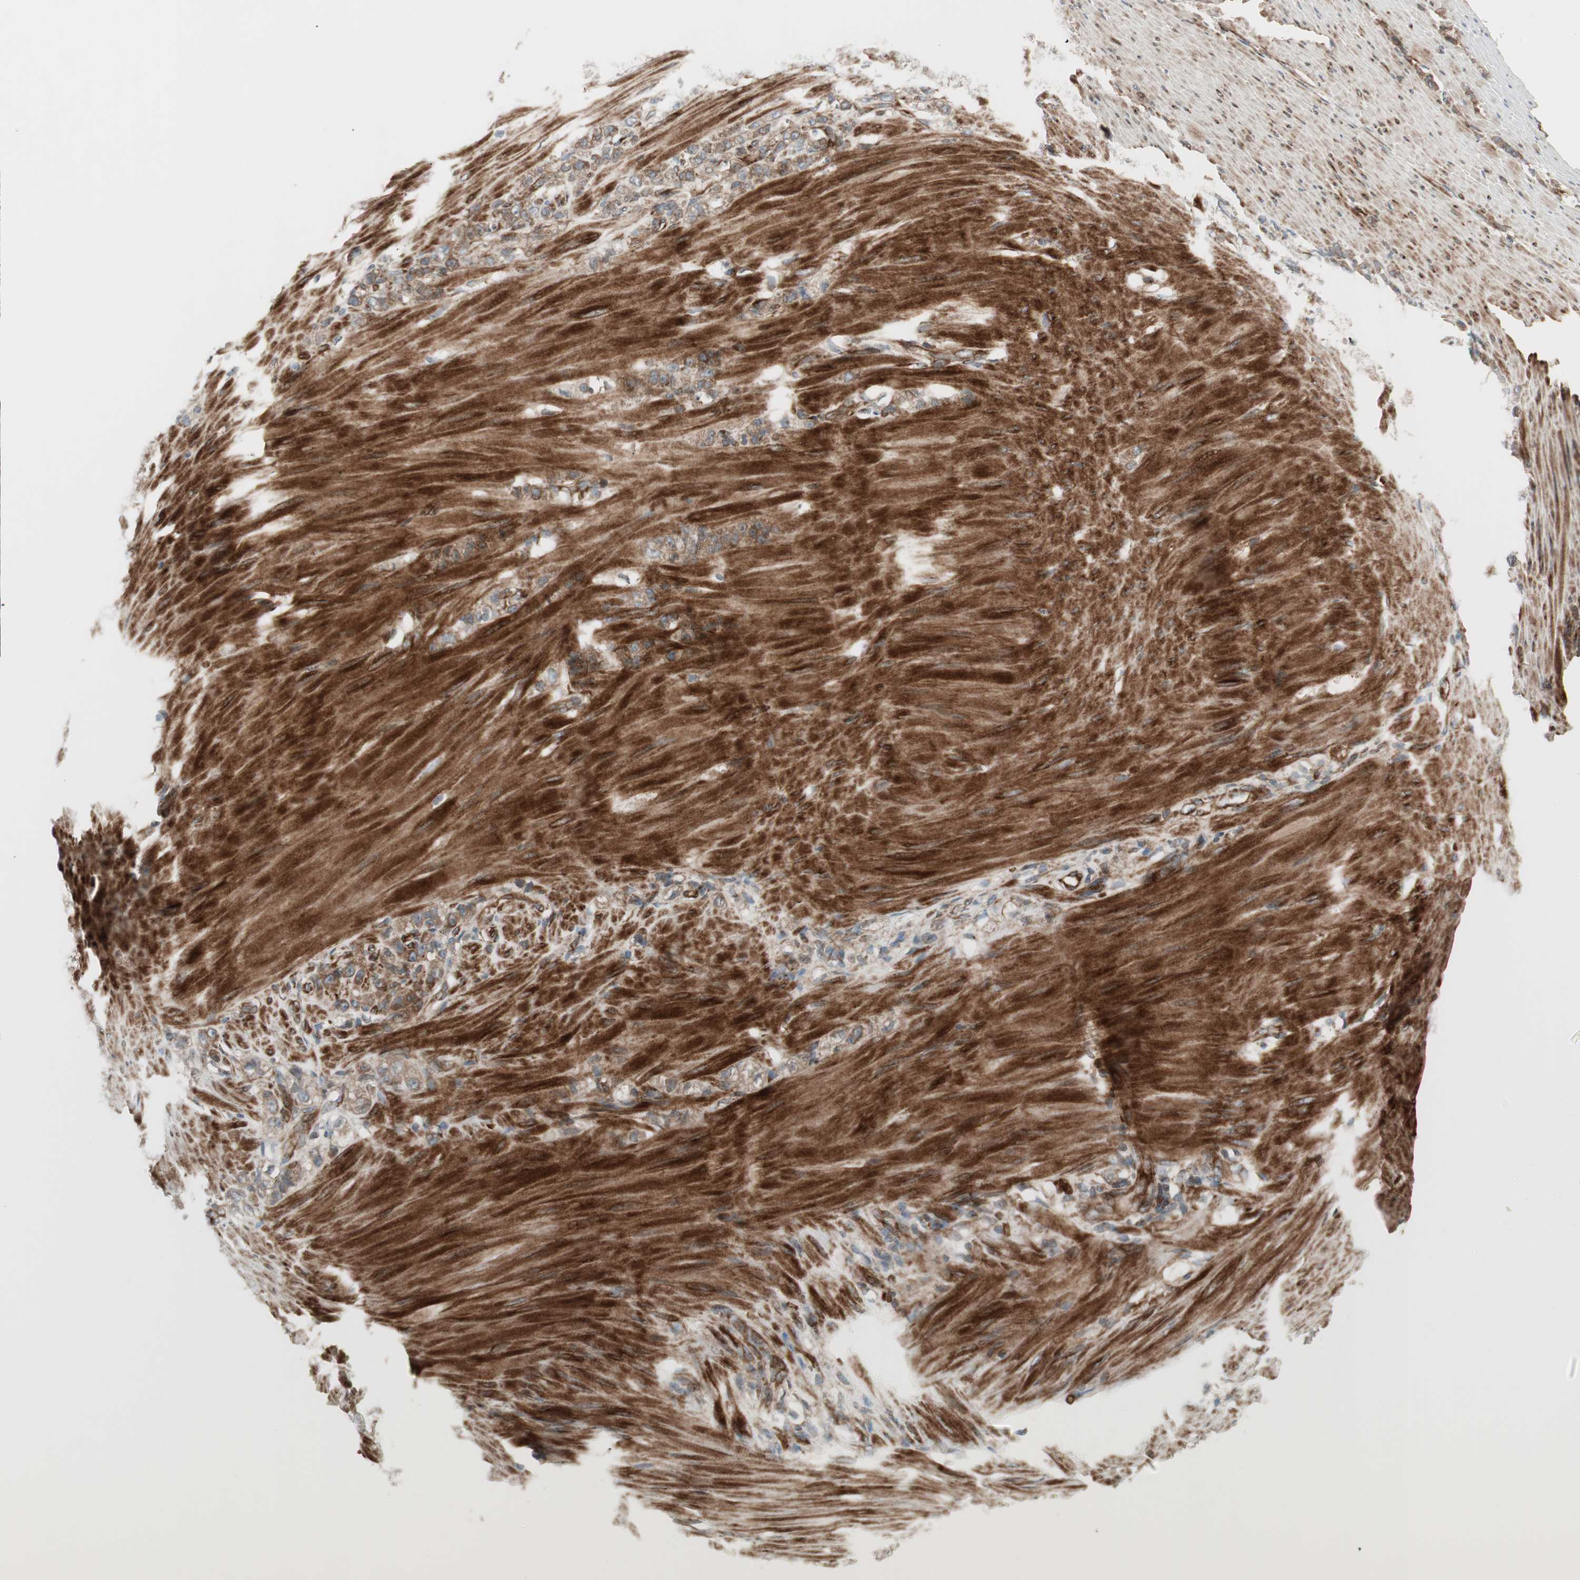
{"staining": {"intensity": "weak", "quantity": ">75%", "location": "cytoplasmic/membranous"}, "tissue": "stomach cancer", "cell_type": "Tumor cells", "image_type": "cancer", "snomed": [{"axis": "morphology", "description": "Adenocarcinoma, NOS"}, {"axis": "topography", "description": "Stomach"}], "caption": "This micrograph exhibits IHC staining of human stomach cancer (adenocarcinoma), with low weak cytoplasmic/membranous positivity in about >75% of tumor cells.", "gene": "PPP2R5E", "patient": {"sex": "male", "age": 82}}